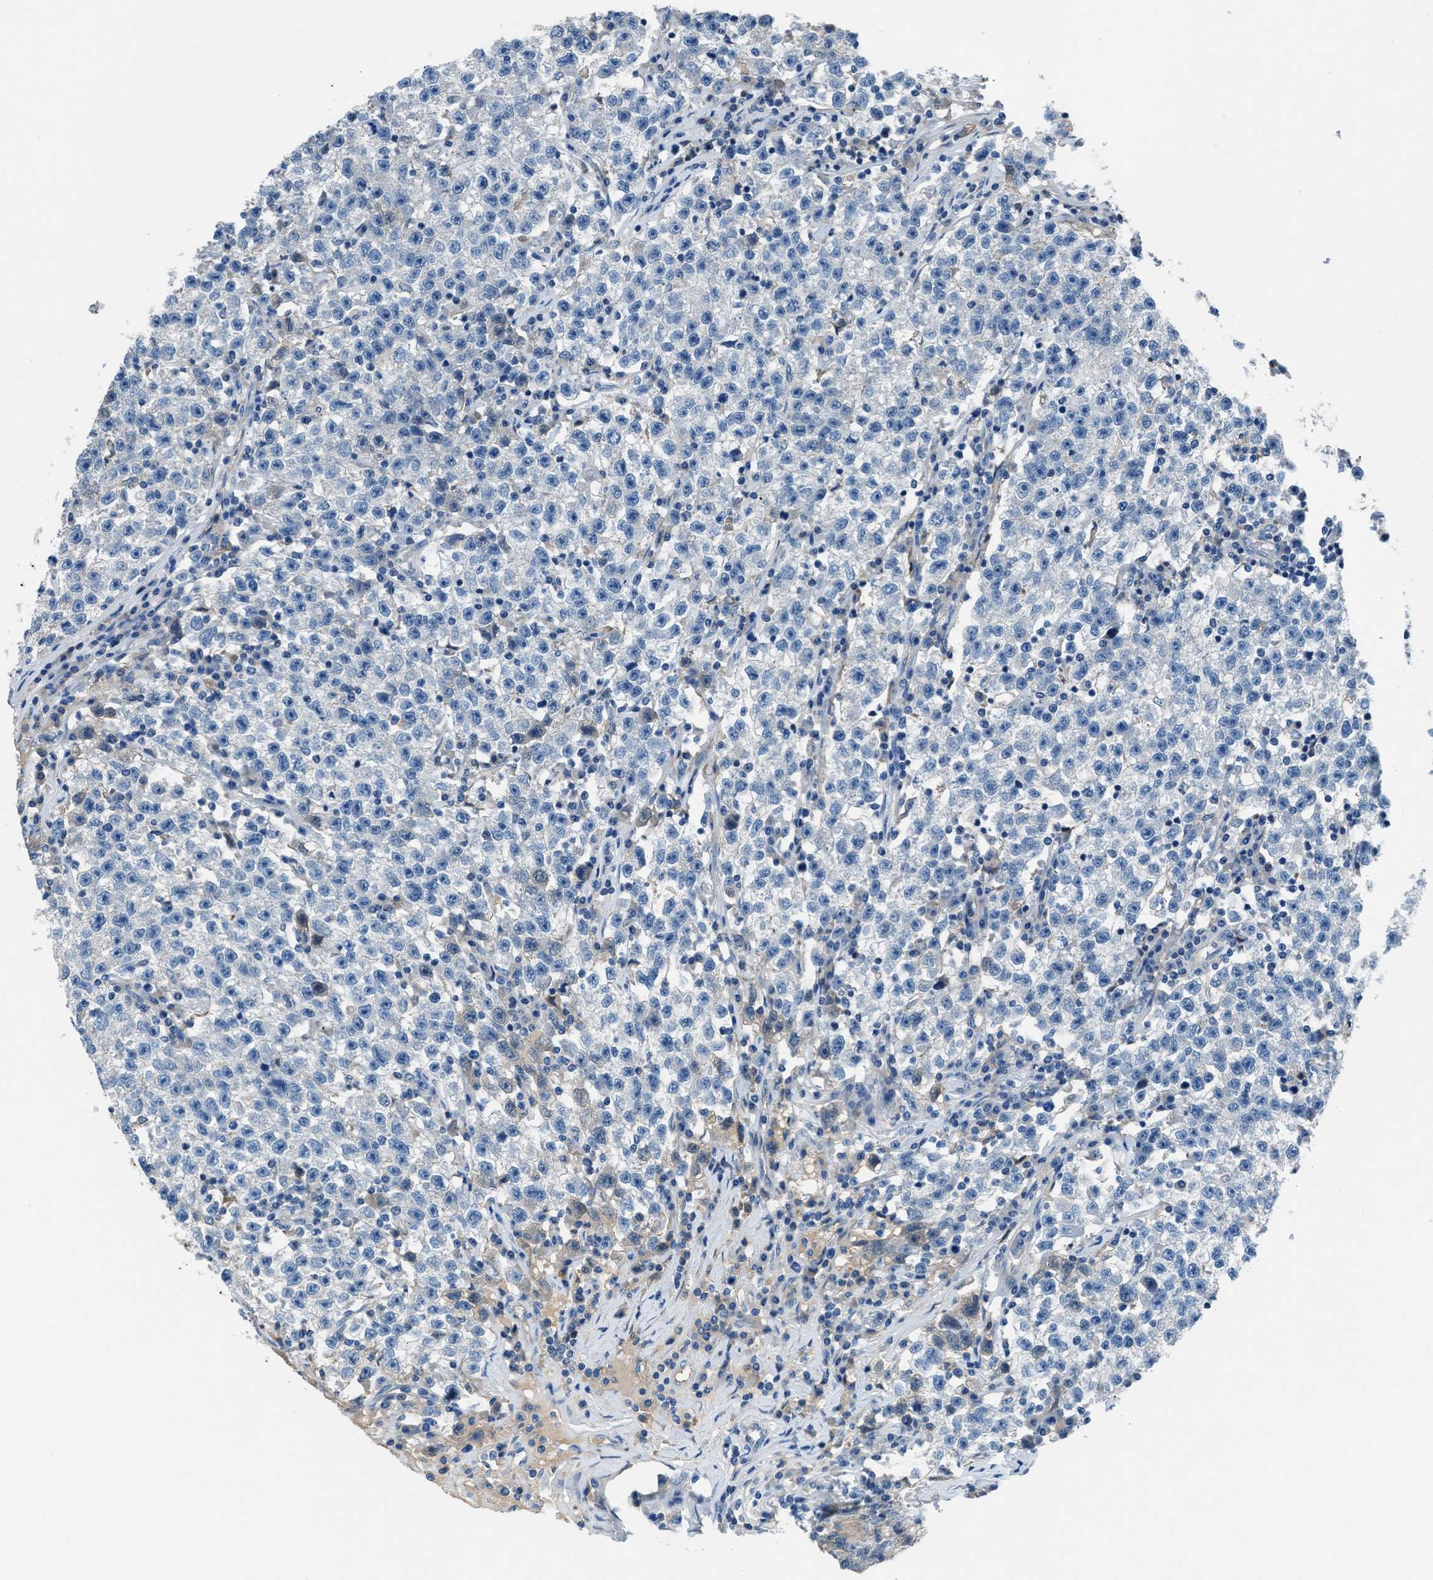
{"staining": {"intensity": "negative", "quantity": "none", "location": "none"}, "tissue": "testis cancer", "cell_type": "Tumor cells", "image_type": "cancer", "snomed": [{"axis": "morphology", "description": "Seminoma, NOS"}, {"axis": "topography", "description": "Testis"}], "caption": "Photomicrograph shows no protein expression in tumor cells of testis cancer (seminoma) tissue. Brightfield microscopy of immunohistochemistry stained with DAB (brown) and hematoxylin (blue), captured at high magnification.", "gene": "SLC38A6", "patient": {"sex": "male", "age": 22}}